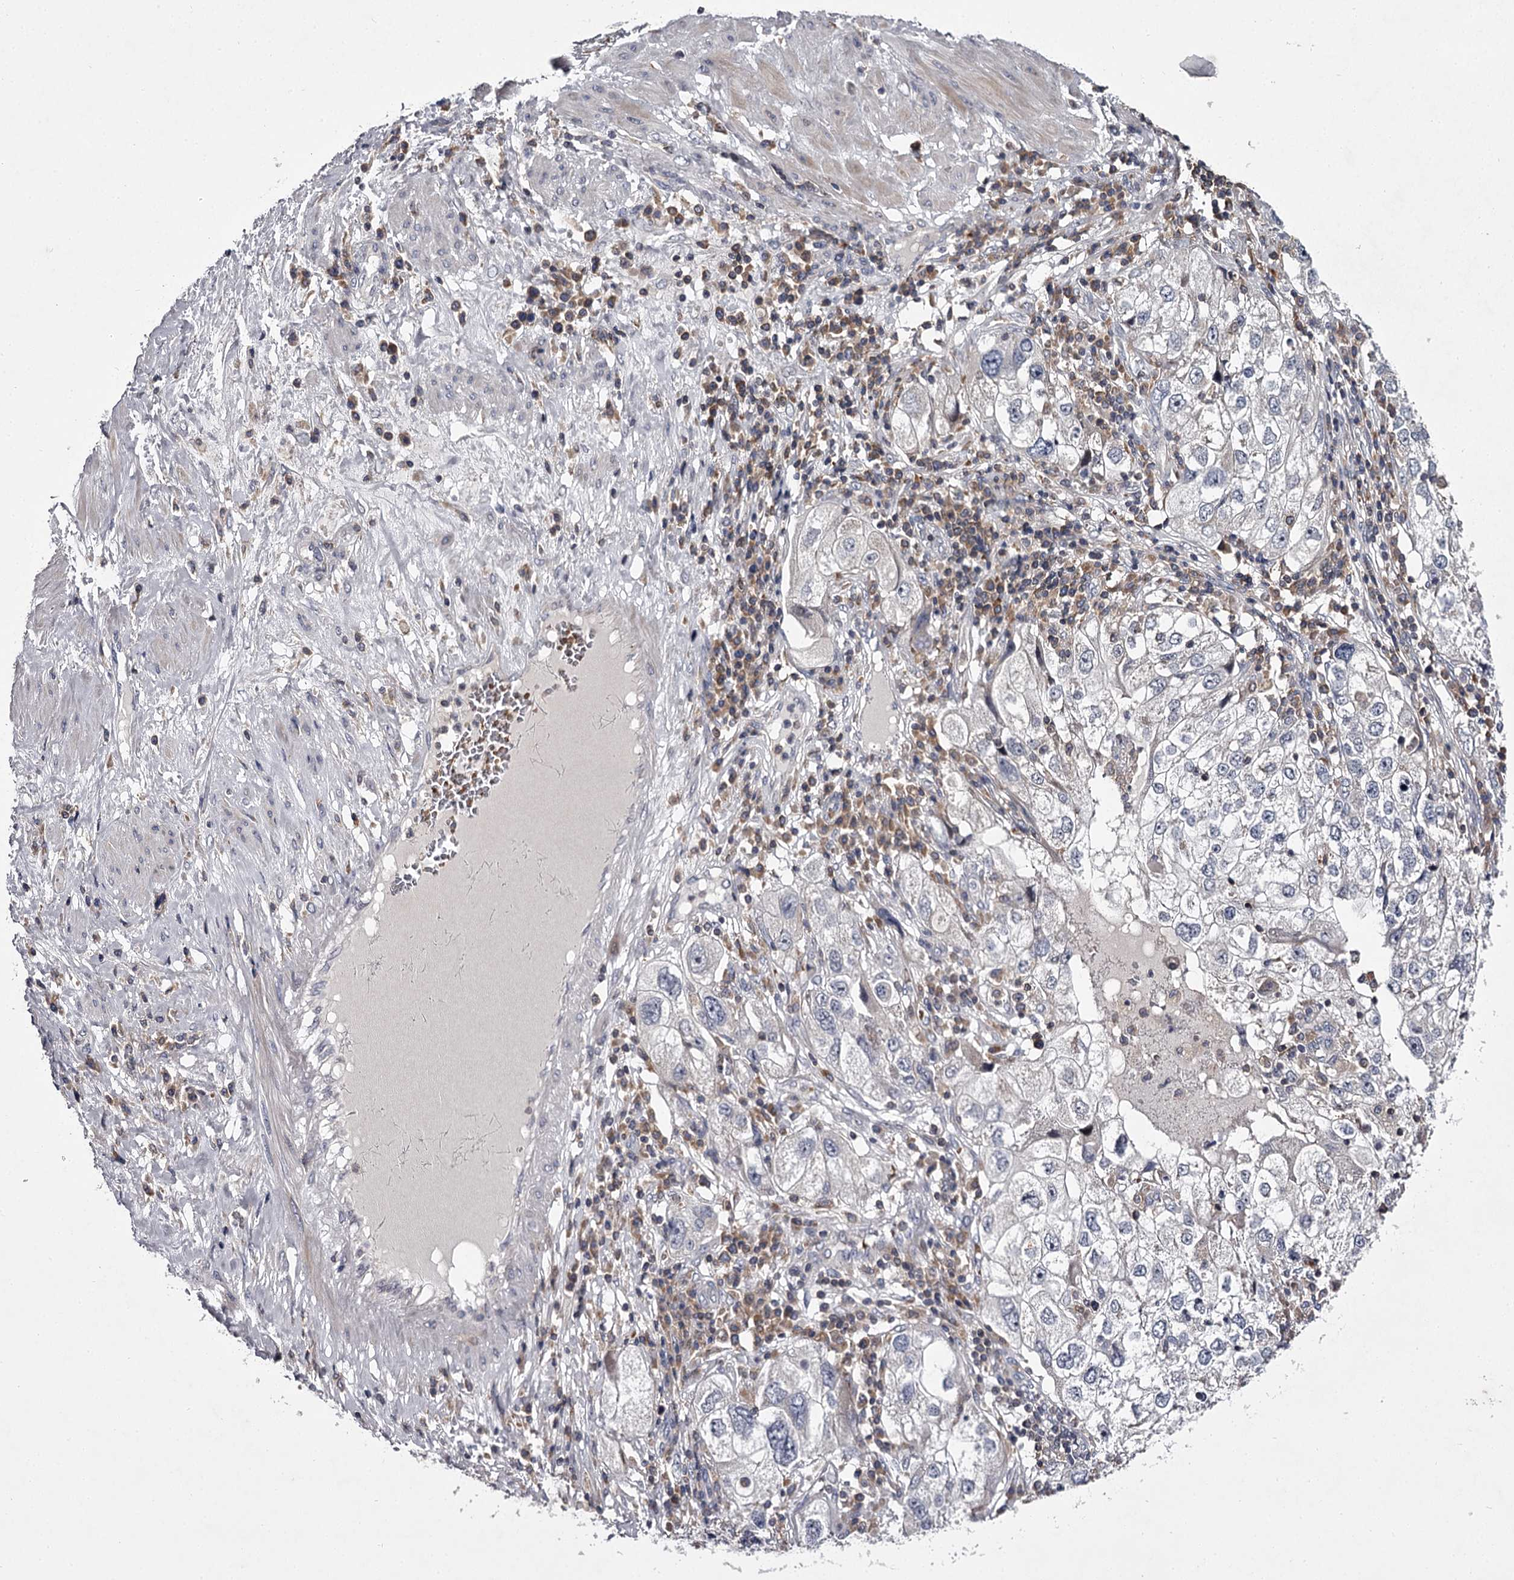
{"staining": {"intensity": "negative", "quantity": "none", "location": "none"}, "tissue": "endometrial cancer", "cell_type": "Tumor cells", "image_type": "cancer", "snomed": [{"axis": "morphology", "description": "Adenocarcinoma, NOS"}, {"axis": "topography", "description": "Endometrium"}], "caption": "Protein analysis of endometrial adenocarcinoma reveals no significant staining in tumor cells.", "gene": "RASSF6", "patient": {"sex": "female", "age": 49}}